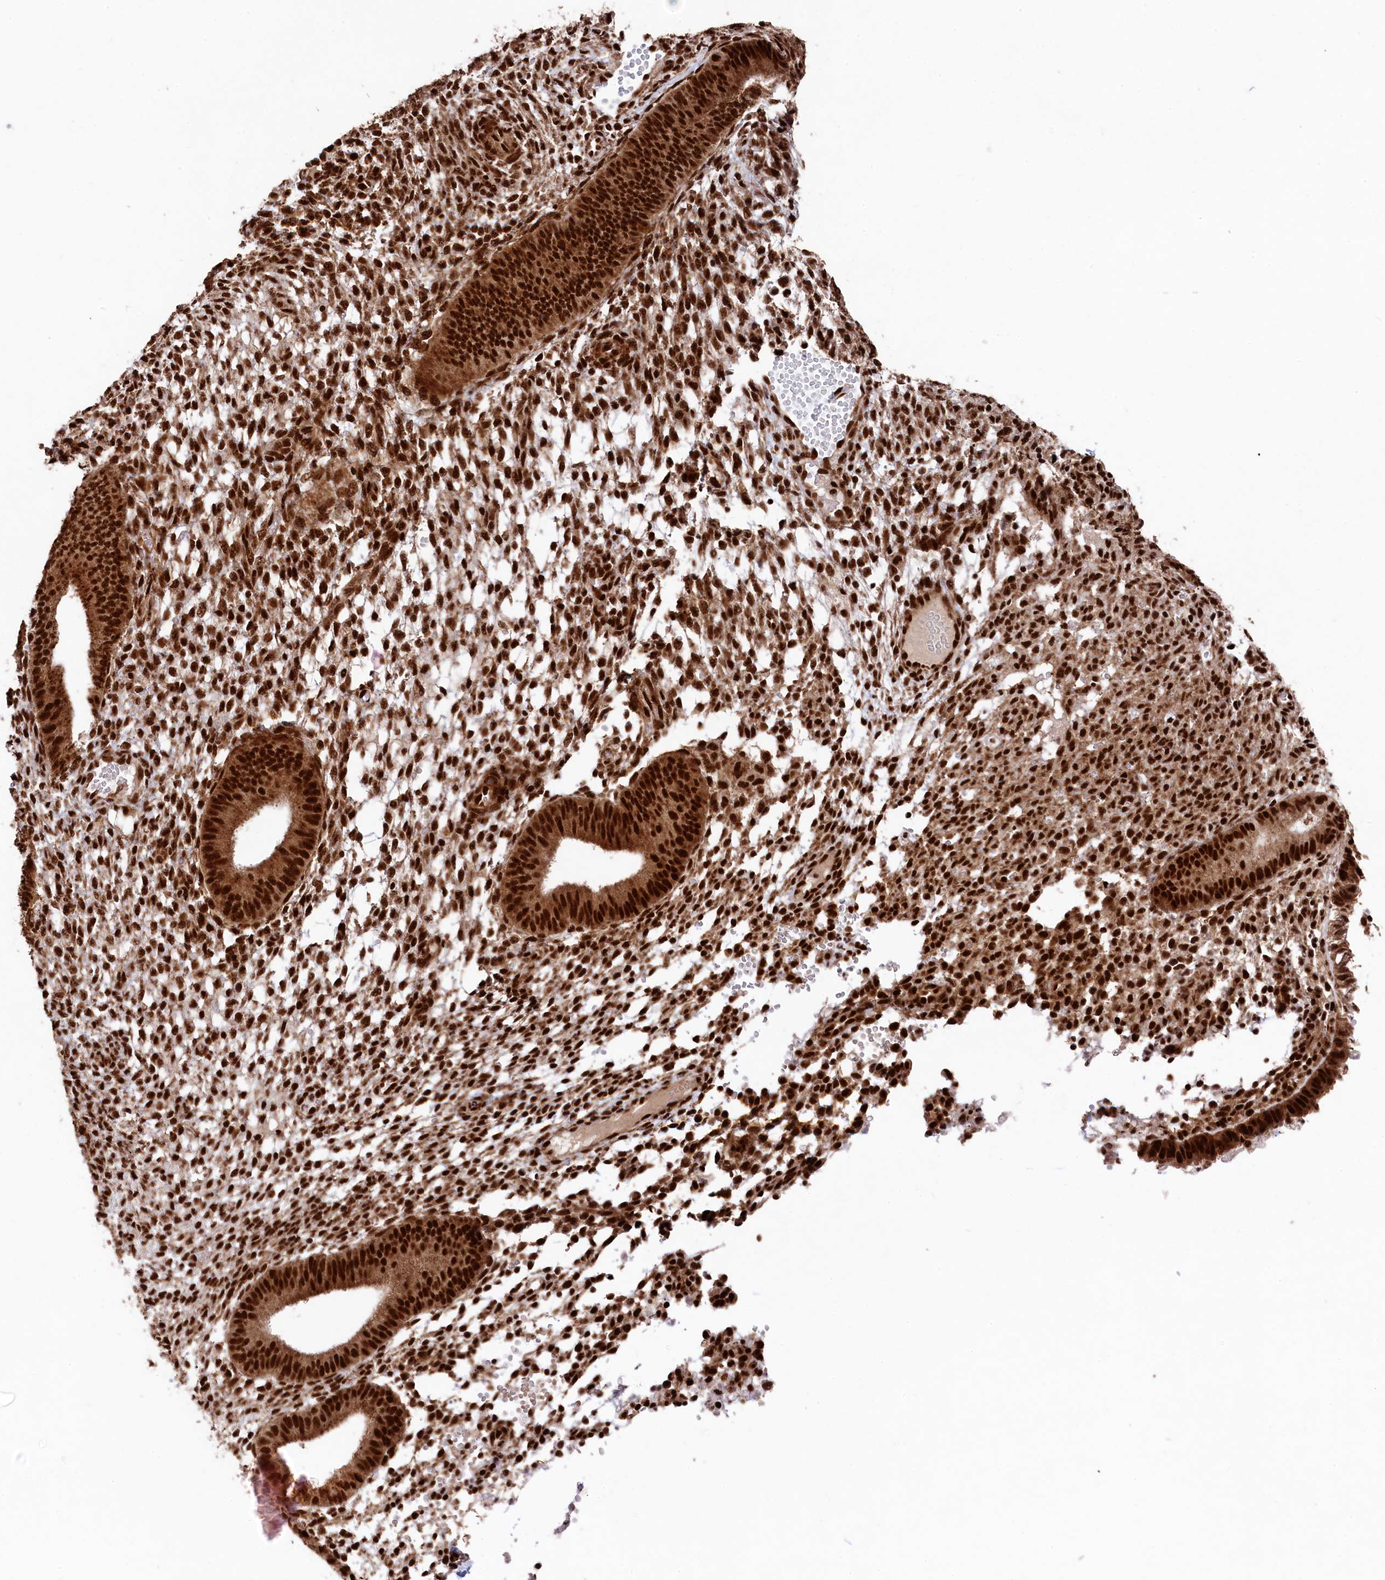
{"staining": {"intensity": "strong", "quantity": ">75%", "location": "nuclear"}, "tissue": "endometrium", "cell_type": "Cells in endometrial stroma", "image_type": "normal", "snomed": [{"axis": "morphology", "description": "Normal tissue, NOS"}, {"axis": "topography", "description": "Endometrium"}], "caption": "A high amount of strong nuclear staining is identified in approximately >75% of cells in endometrial stroma in unremarkable endometrium.", "gene": "PRPF31", "patient": {"sex": "female", "age": 49}}